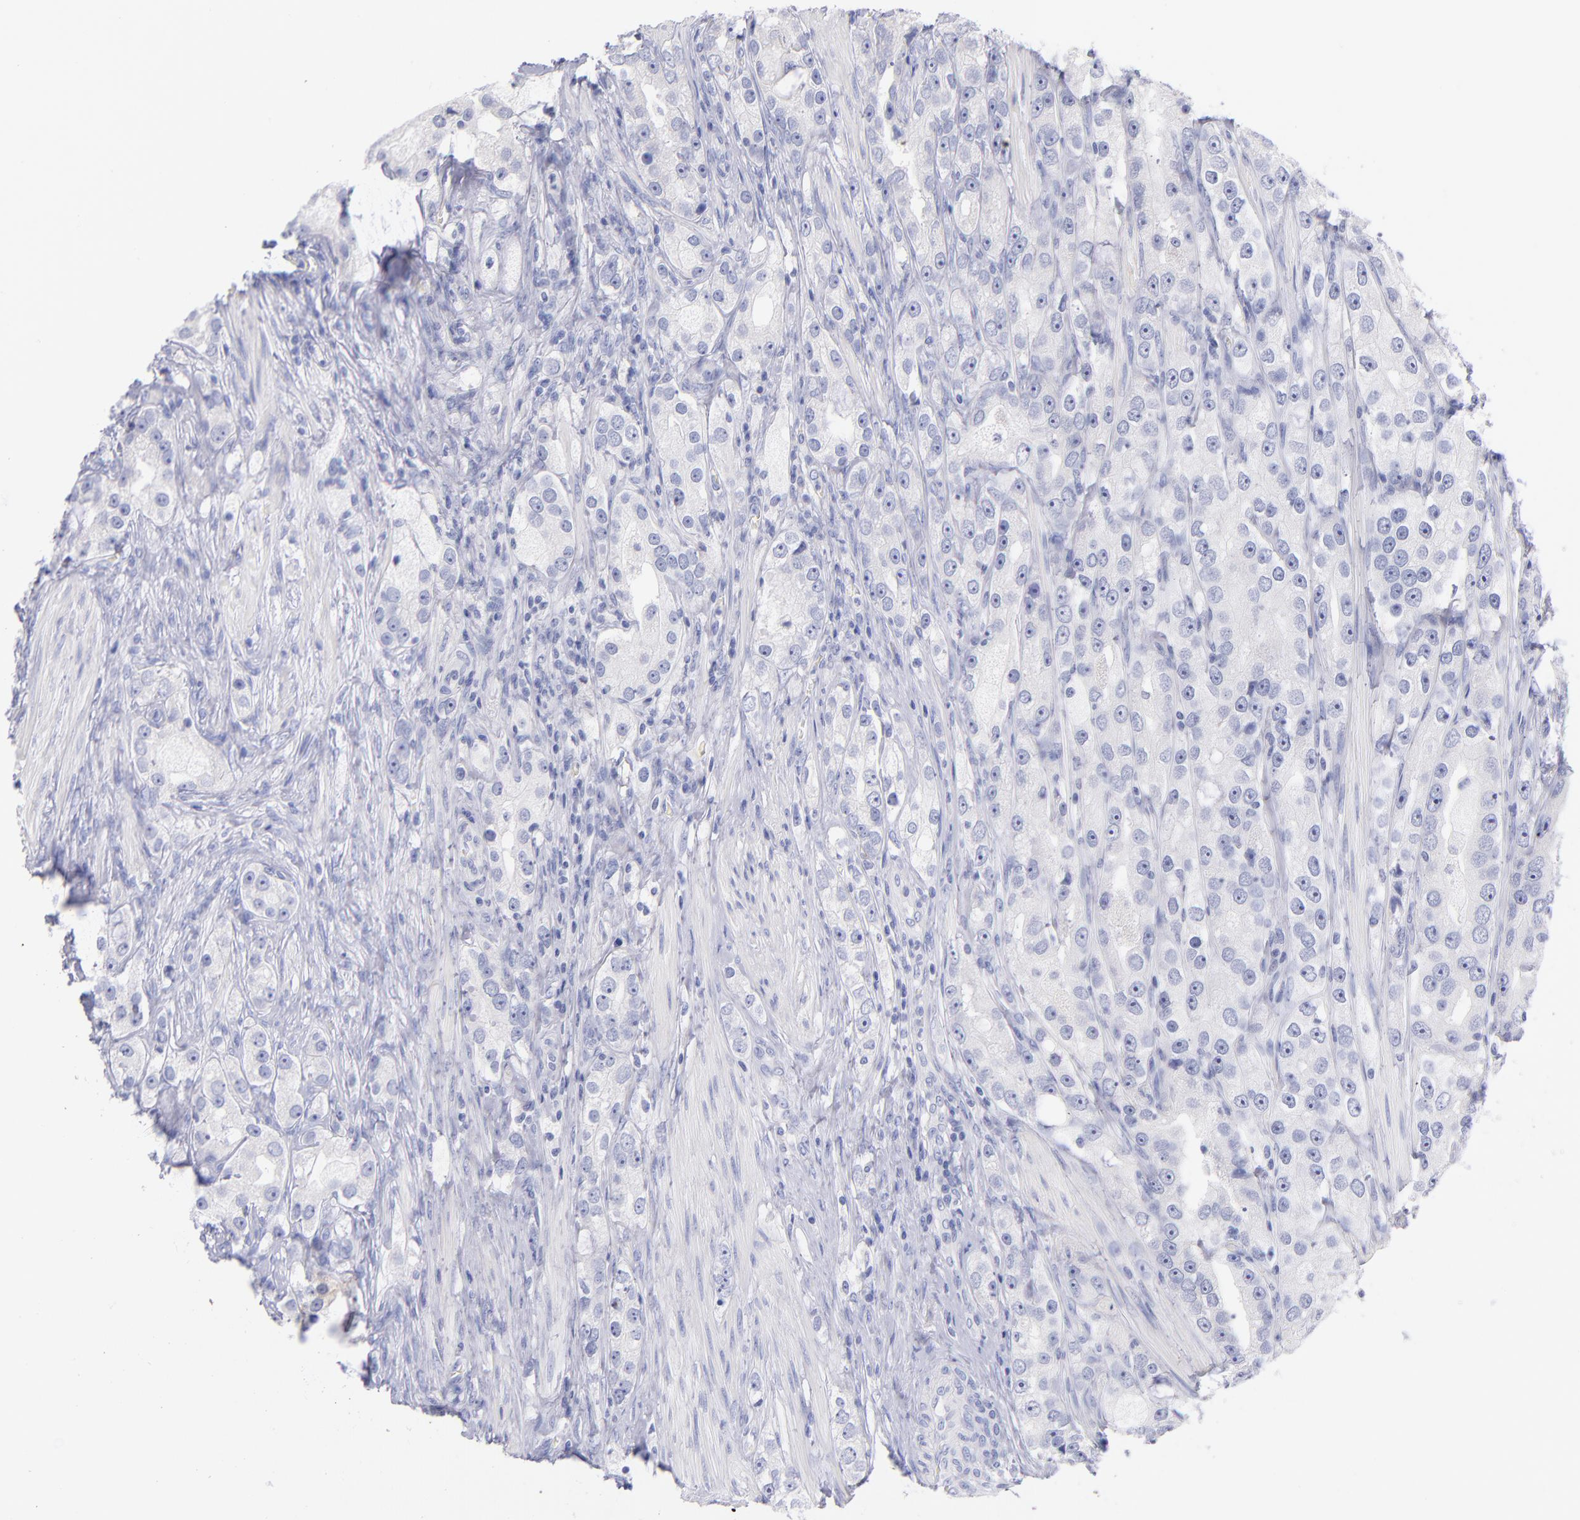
{"staining": {"intensity": "negative", "quantity": "none", "location": "none"}, "tissue": "prostate cancer", "cell_type": "Tumor cells", "image_type": "cancer", "snomed": [{"axis": "morphology", "description": "Adenocarcinoma, High grade"}, {"axis": "topography", "description": "Prostate"}], "caption": "High power microscopy micrograph of an IHC histopathology image of high-grade adenocarcinoma (prostate), revealing no significant staining in tumor cells.", "gene": "SCGN", "patient": {"sex": "male", "age": 63}}